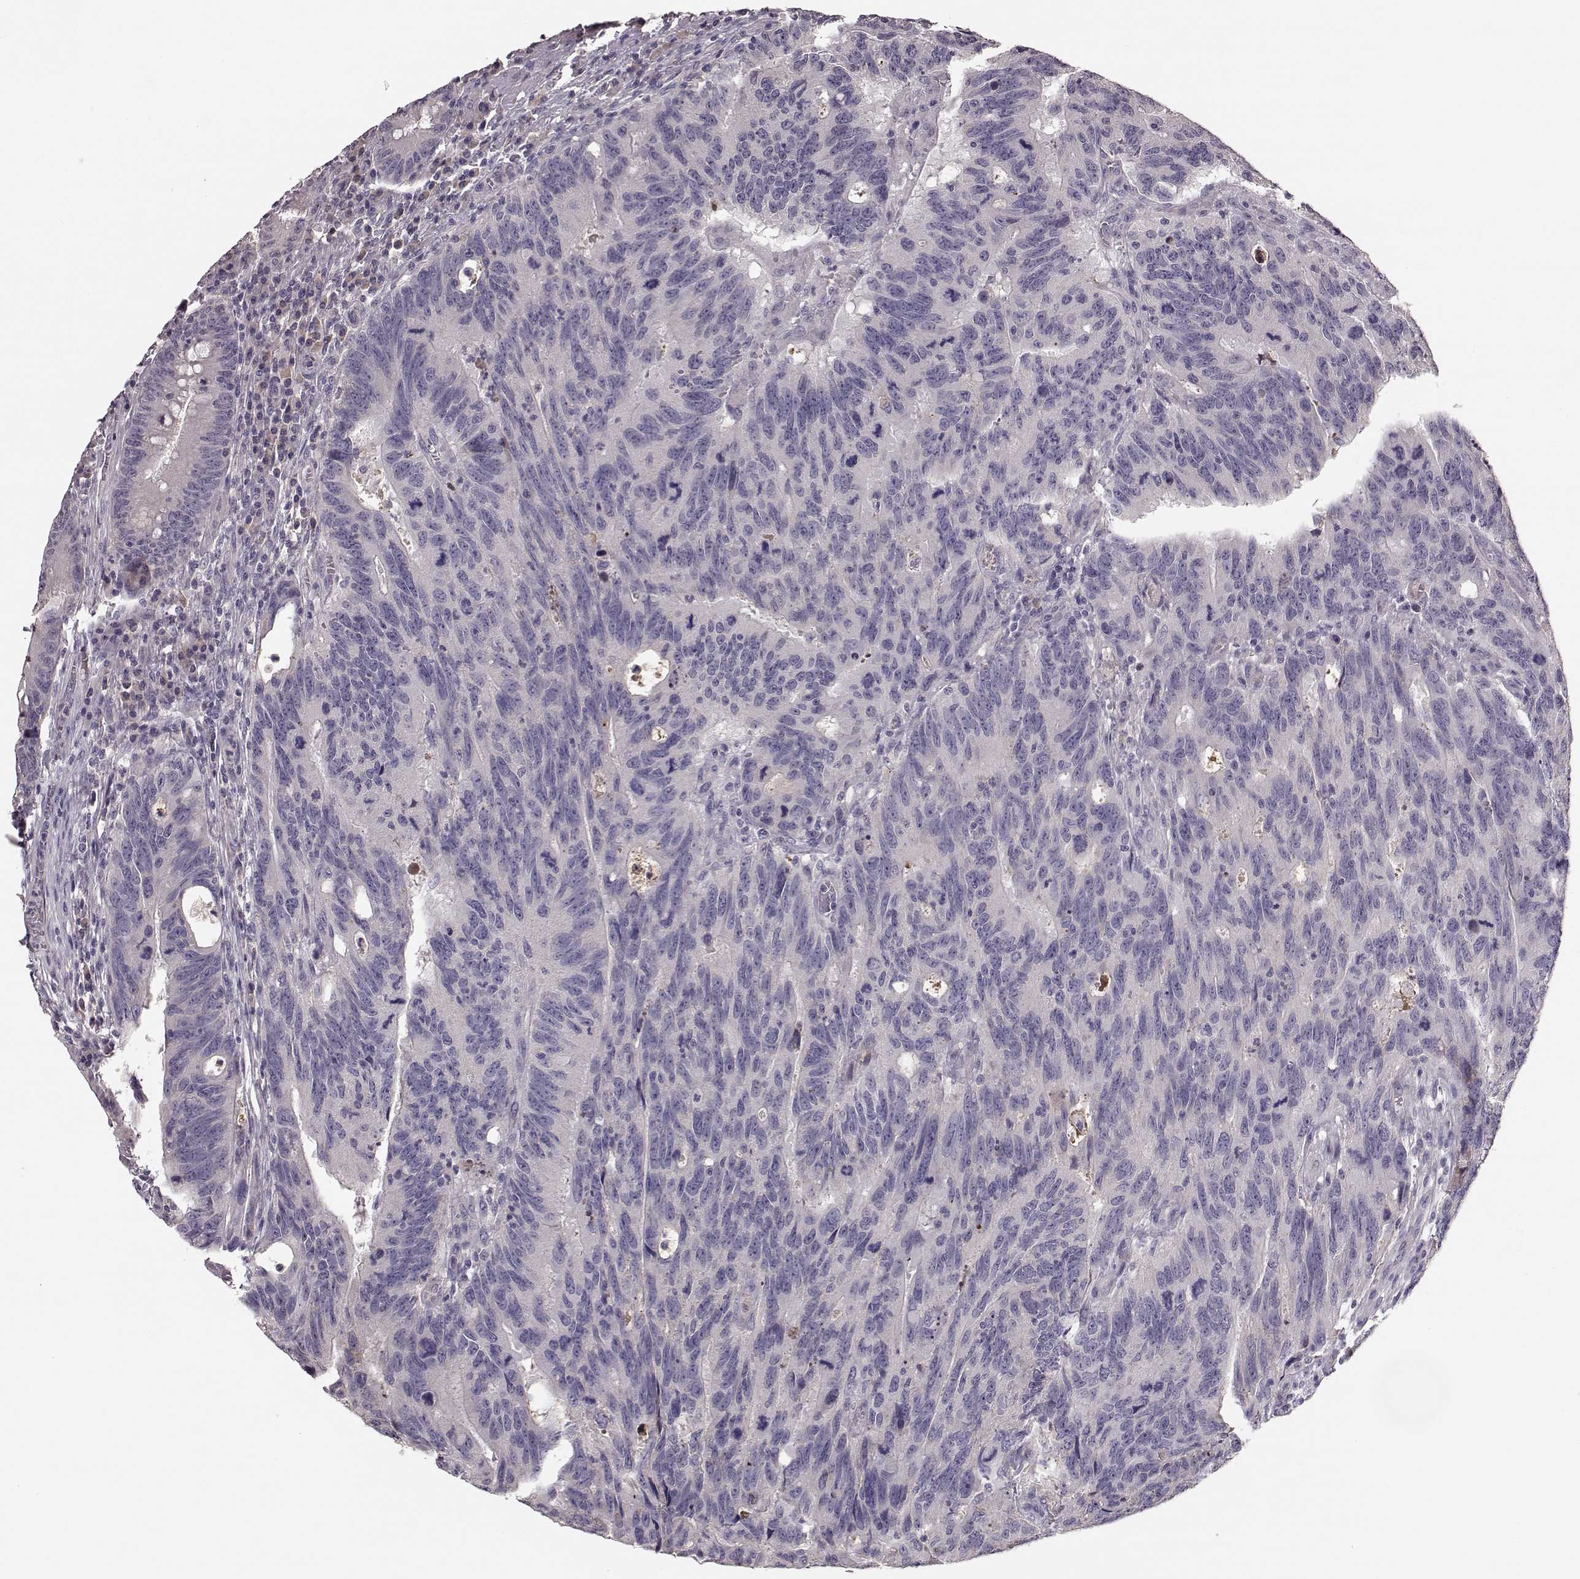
{"staining": {"intensity": "negative", "quantity": "none", "location": "none"}, "tissue": "colorectal cancer", "cell_type": "Tumor cells", "image_type": "cancer", "snomed": [{"axis": "morphology", "description": "Adenocarcinoma, NOS"}, {"axis": "topography", "description": "Colon"}], "caption": "Protein analysis of colorectal cancer (adenocarcinoma) shows no significant staining in tumor cells.", "gene": "YJEFN3", "patient": {"sex": "female", "age": 77}}